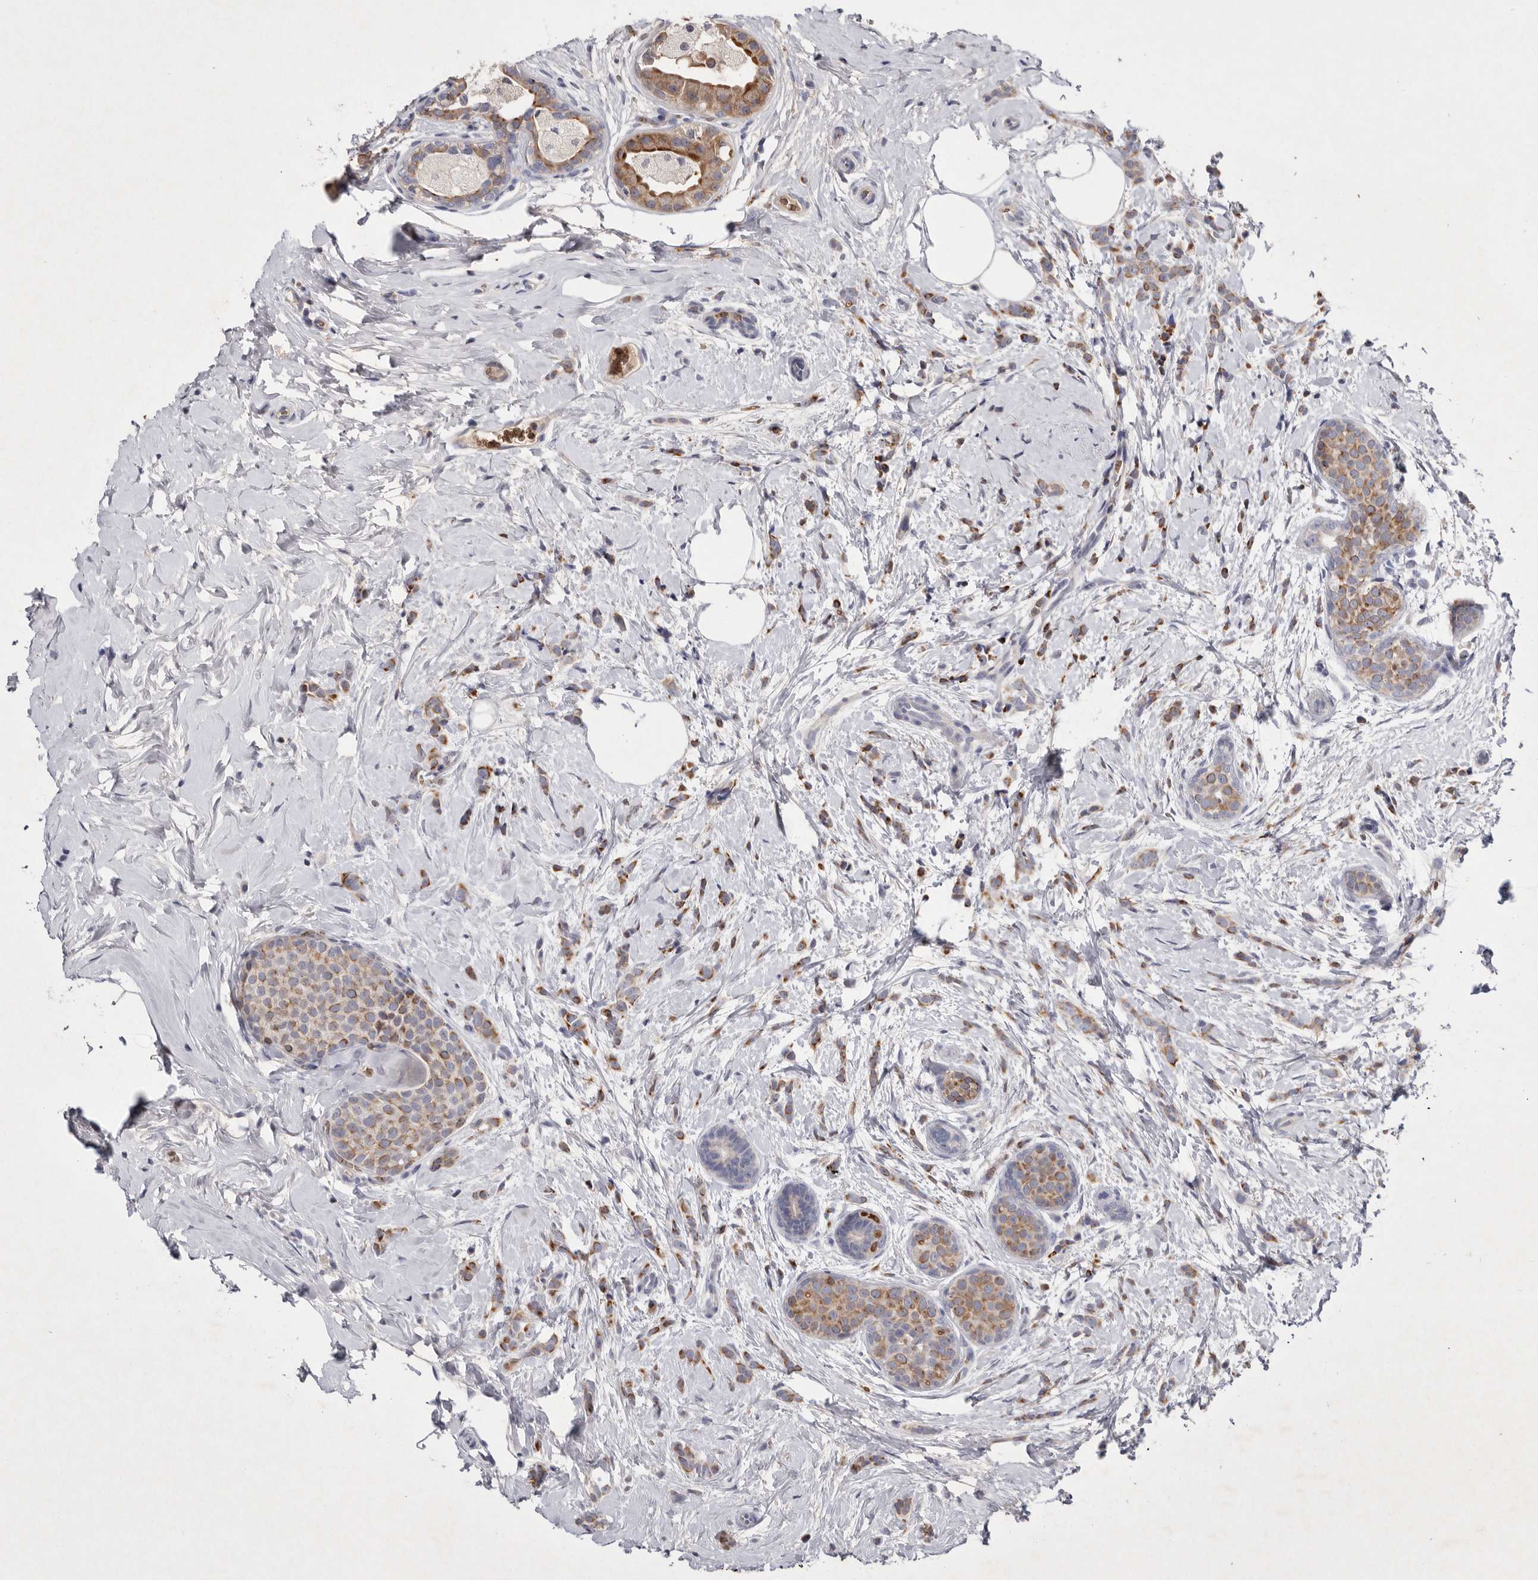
{"staining": {"intensity": "moderate", "quantity": ">75%", "location": "cytoplasmic/membranous"}, "tissue": "breast cancer", "cell_type": "Tumor cells", "image_type": "cancer", "snomed": [{"axis": "morphology", "description": "Lobular carcinoma, in situ"}, {"axis": "morphology", "description": "Lobular carcinoma"}, {"axis": "topography", "description": "Breast"}], "caption": "Immunohistochemical staining of human lobular carcinoma (breast) reveals medium levels of moderate cytoplasmic/membranous protein staining in approximately >75% of tumor cells.", "gene": "TNFSF14", "patient": {"sex": "female", "age": 41}}